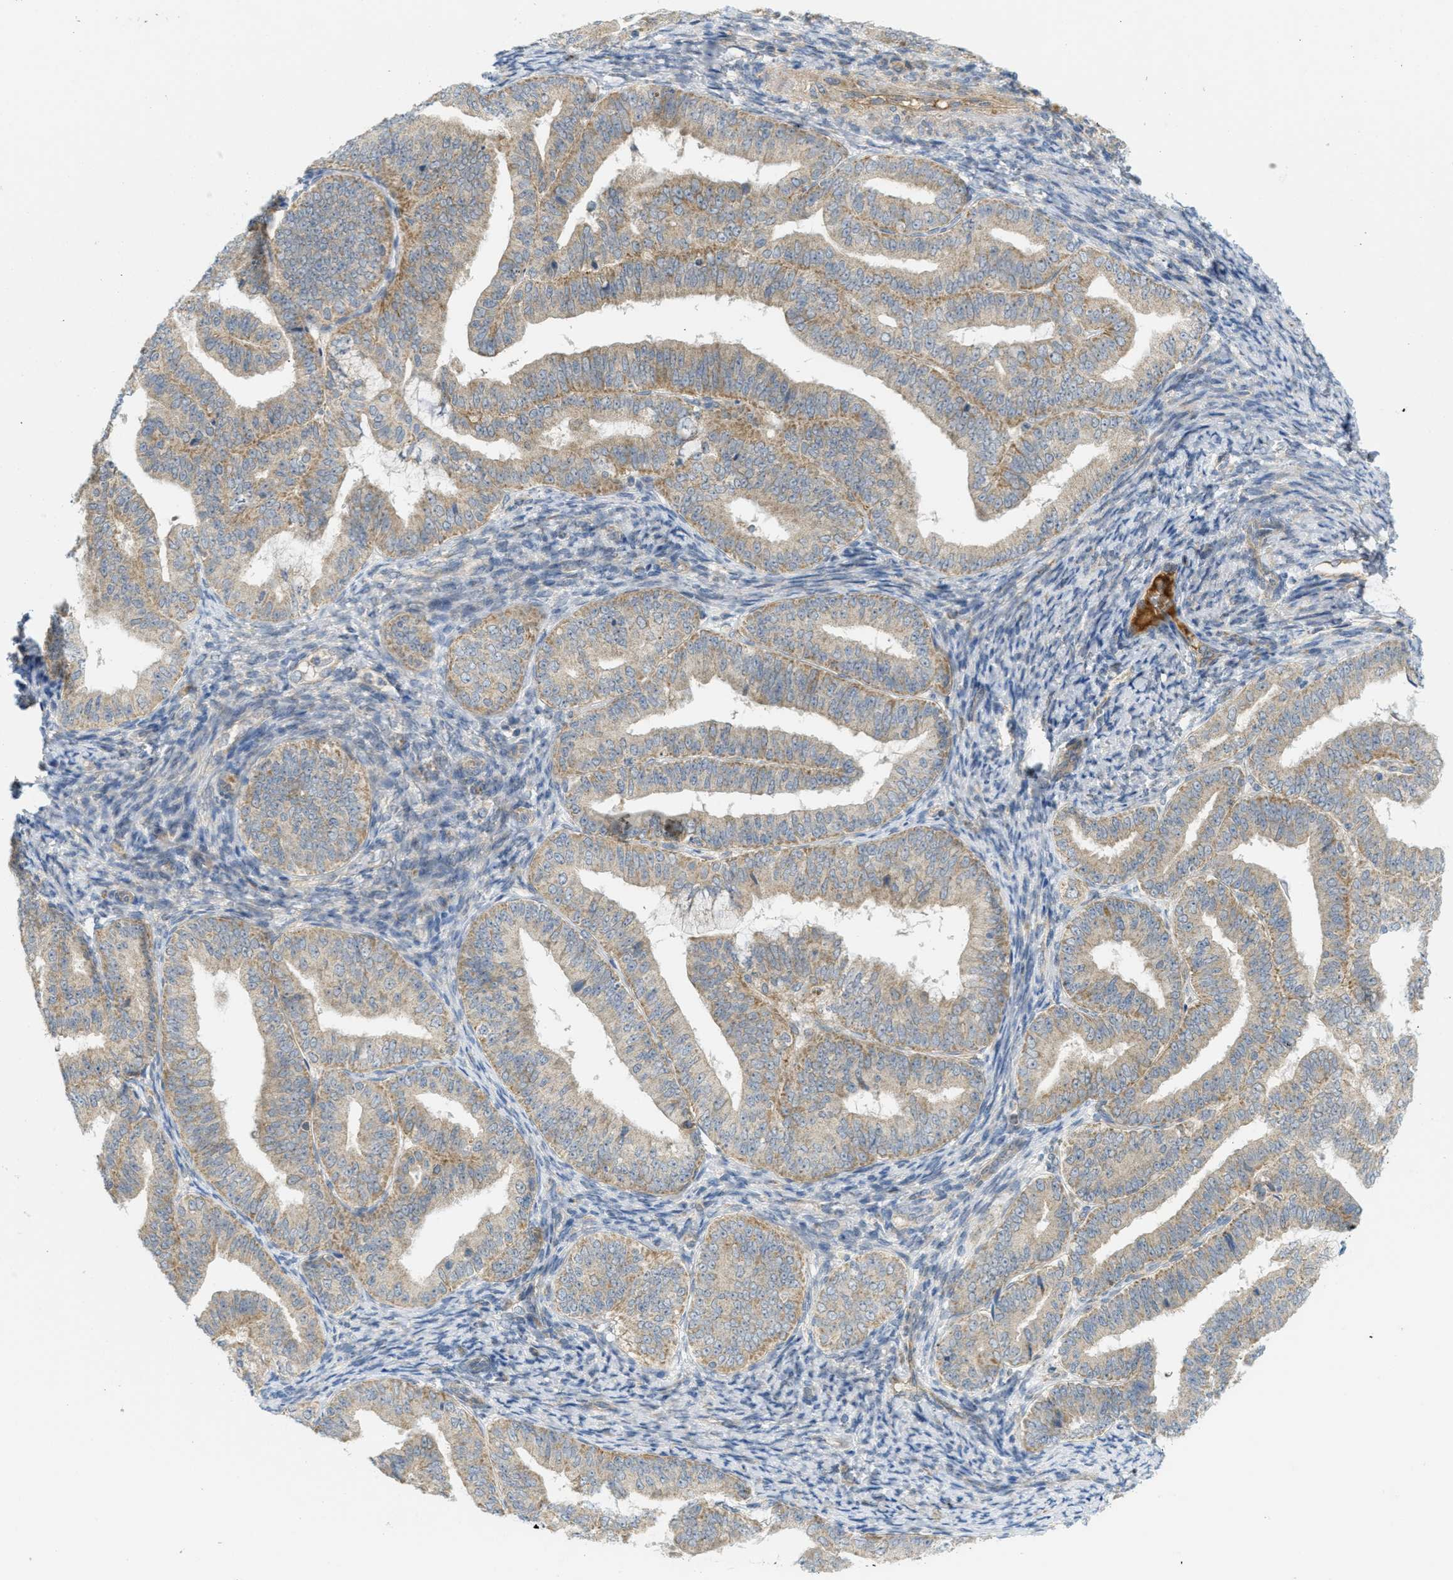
{"staining": {"intensity": "weak", "quantity": ">75%", "location": "cytoplasmic/membranous"}, "tissue": "endometrial cancer", "cell_type": "Tumor cells", "image_type": "cancer", "snomed": [{"axis": "morphology", "description": "Adenocarcinoma, NOS"}, {"axis": "topography", "description": "Endometrium"}], "caption": "Protein expression analysis of human endometrial cancer reveals weak cytoplasmic/membranous positivity in about >75% of tumor cells.", "gene": "PROC", "patient": {"sex": "female", "age": 63}}